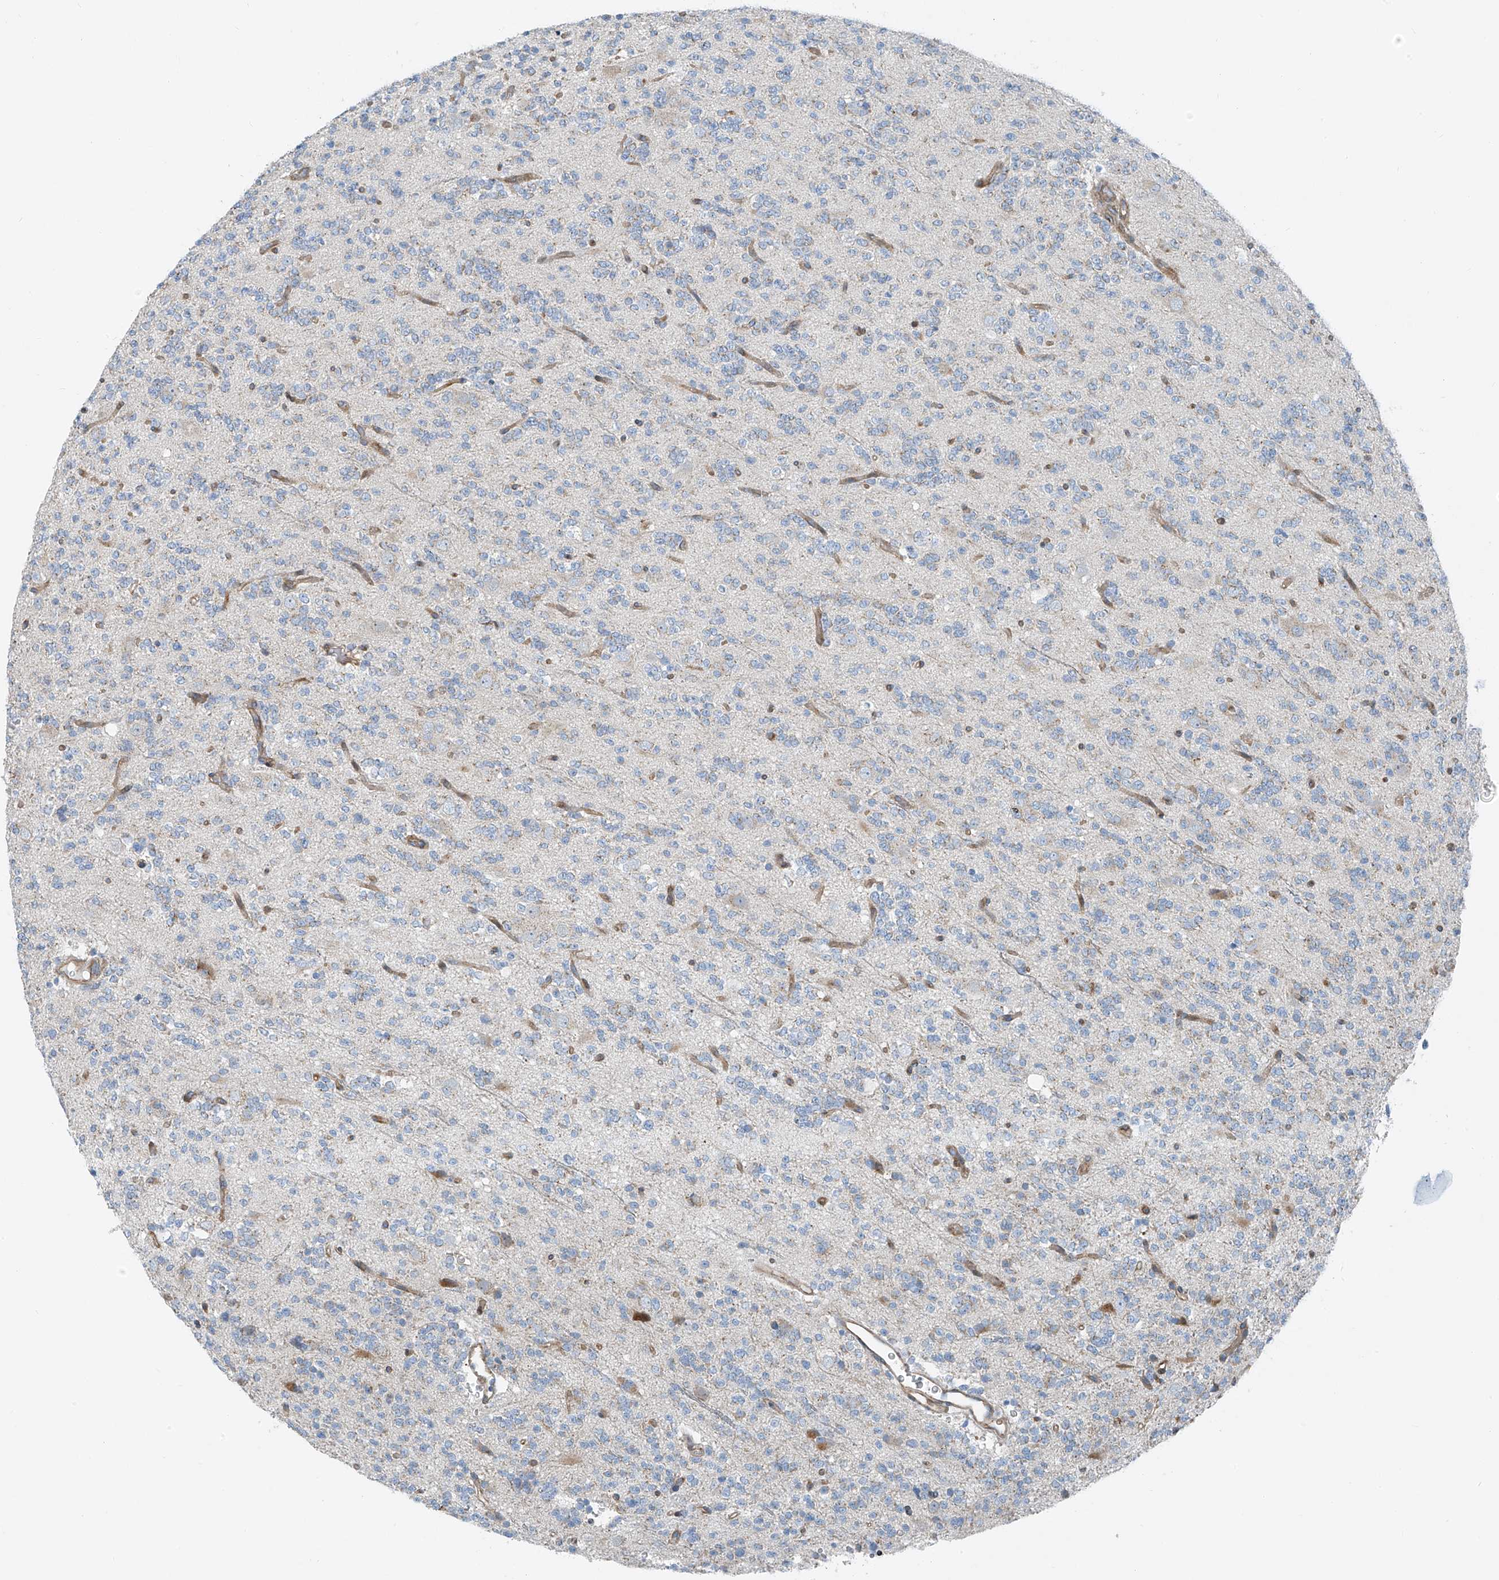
{"staining": {"intensity": "negative", "quantity": "none", "location": "none"}, "tissue": "glioma", "cell_type": "Tumor cells", "image_type": "cancer", "snomed": [{"axis": "morphology", "description": "Glioma, malignant, High grade"}, {"axis": "topography", "description": "Brain"}], "caption": "Human high-grade glioma (malignant) stained for a protein using IHC reveals no staining in tumor cells.", "gene": "HIC2", "patient": {"sex": "female", "age": 62}}